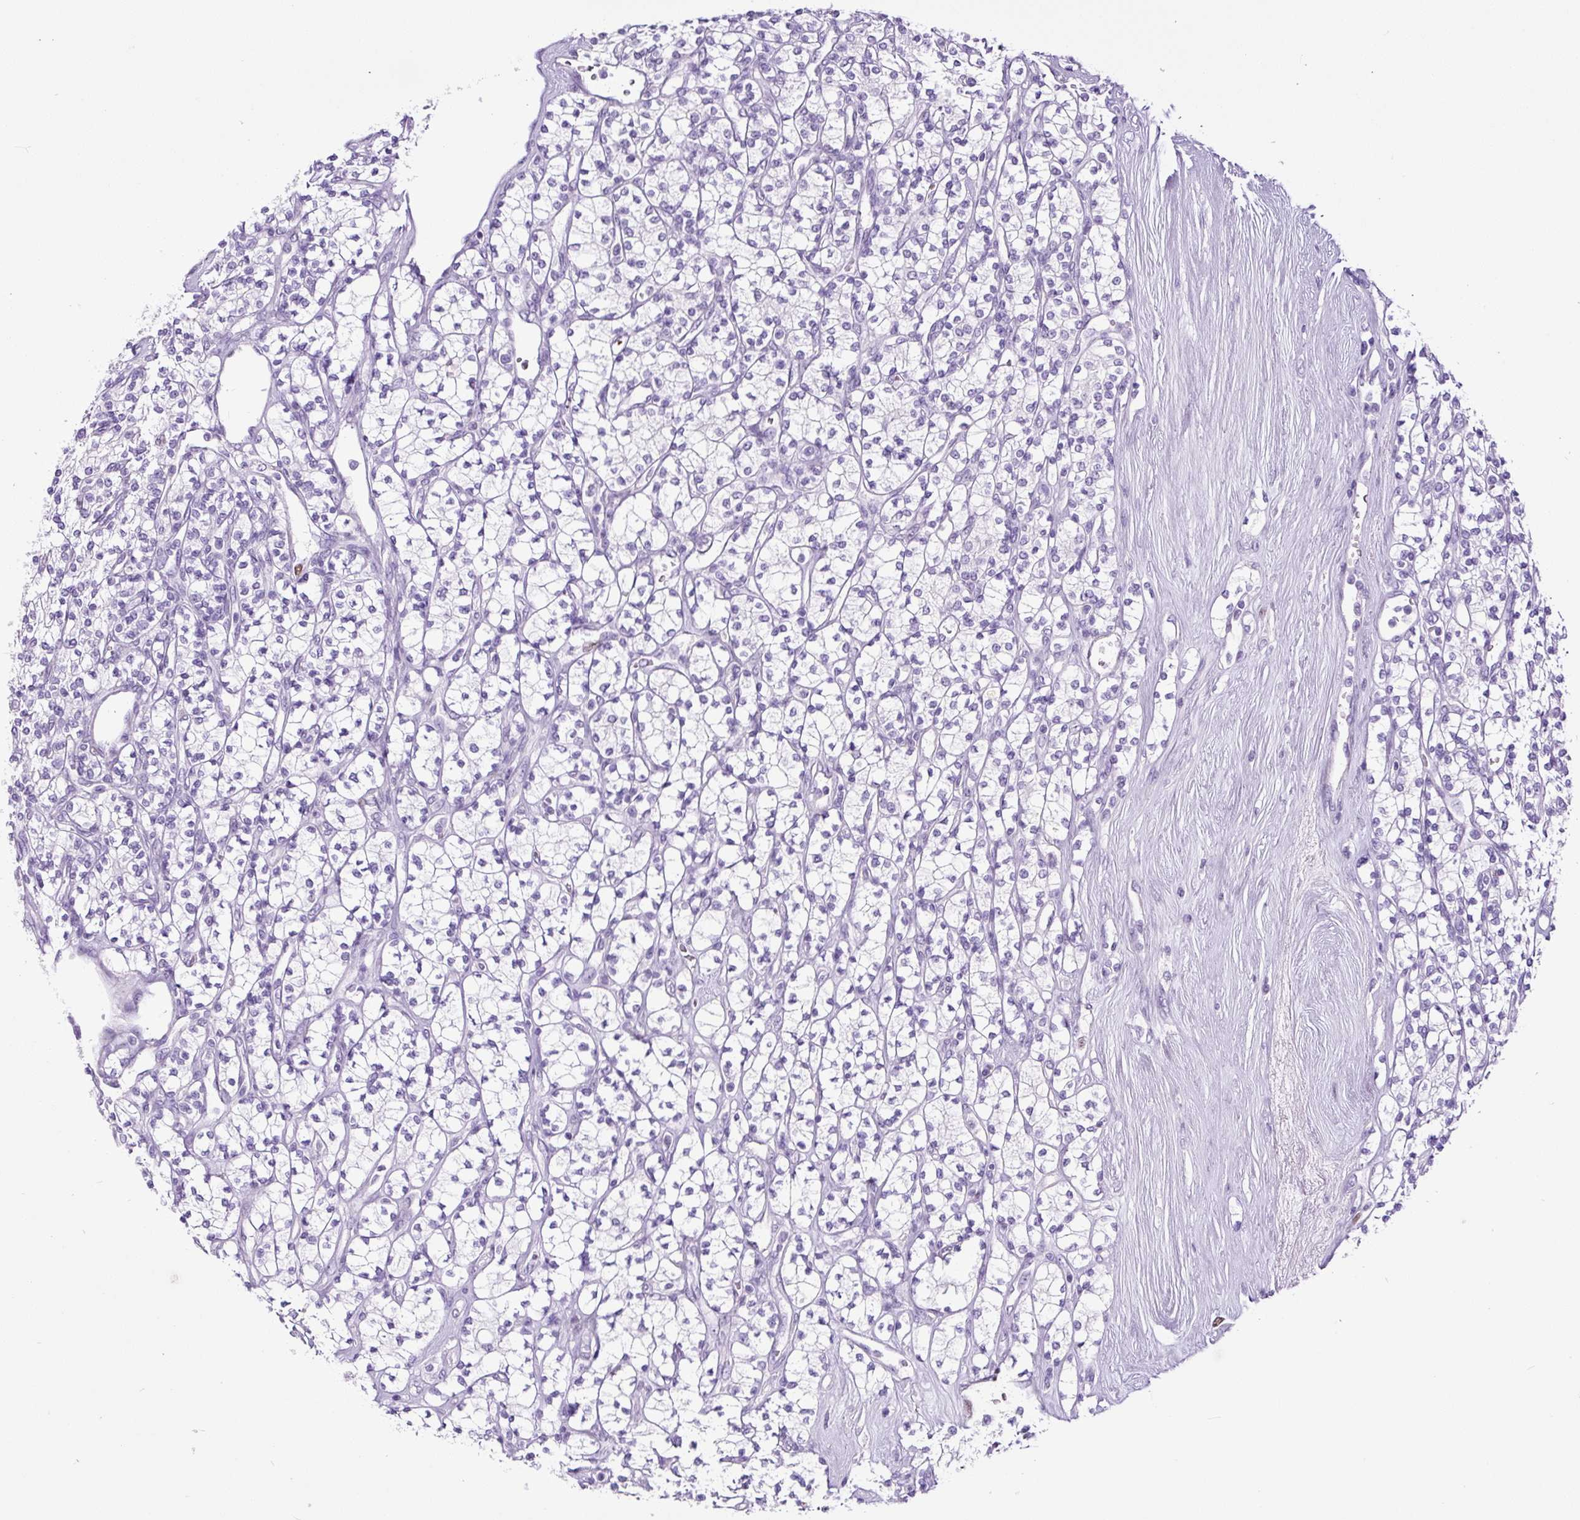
{"staining": {"intensity": "negative", "quantity": "none", "location": "none"}, "tissue": "renal cancer", "cell_type": "Tumor cells", "image_type": "cancer", "snomed": [{"axis": "morphology", "description": "Adenocarcinoma, NOS"}, {"axis": "topography", "description": "Kidney"}], "caption": "There is no significant expression in tumor cells of renal adenocarcinoma. Brightfield microscopy of immunohistochemistry stained with DAB (brown) and hematoxylin (blue), captured at high magnification.", "gene": "RACGAP1", "patient": {"sex": "male", "age": 77}}